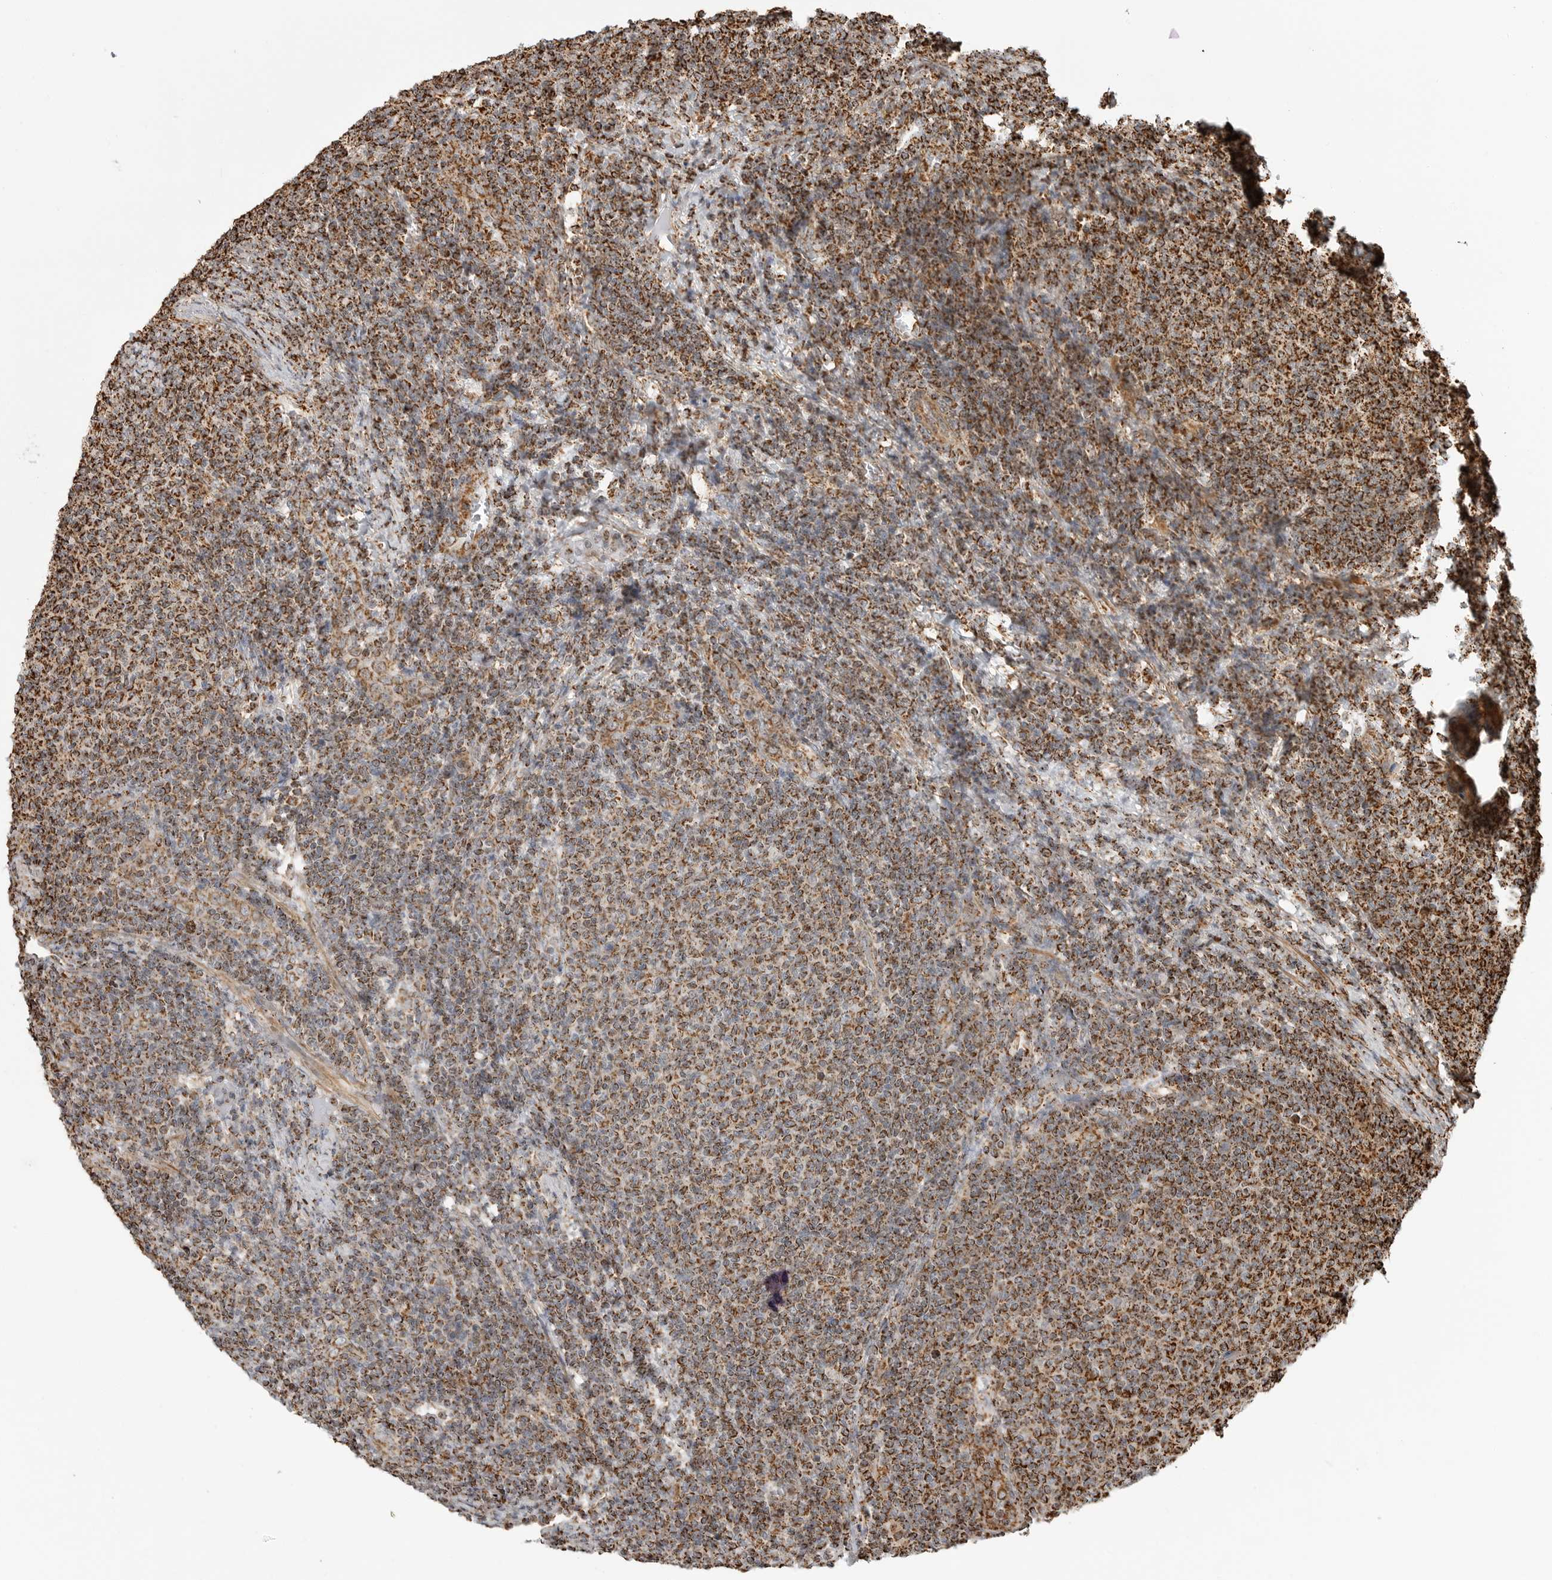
{"staining": {"intensity": "strong", "quantity": ">75%", "location": "cytoplasmic/membranous"}, "tissue": "lymphoma", "cell_type": "Tumor cells", "image_type": "cancer", "snomed": [{"axis": "morphology", "description": "Malignant lymphoma, non-Hodgkin's type, Low grade"}, {"axis": "topography", "description": "Lymph node"}], "caption": "Lymphoma stained for a protein exhibits strong cytoplasmic/membranous positivity in tumor cells.", "gene": "BMP2K", "patient": {"sex": "male", "age": 66}}